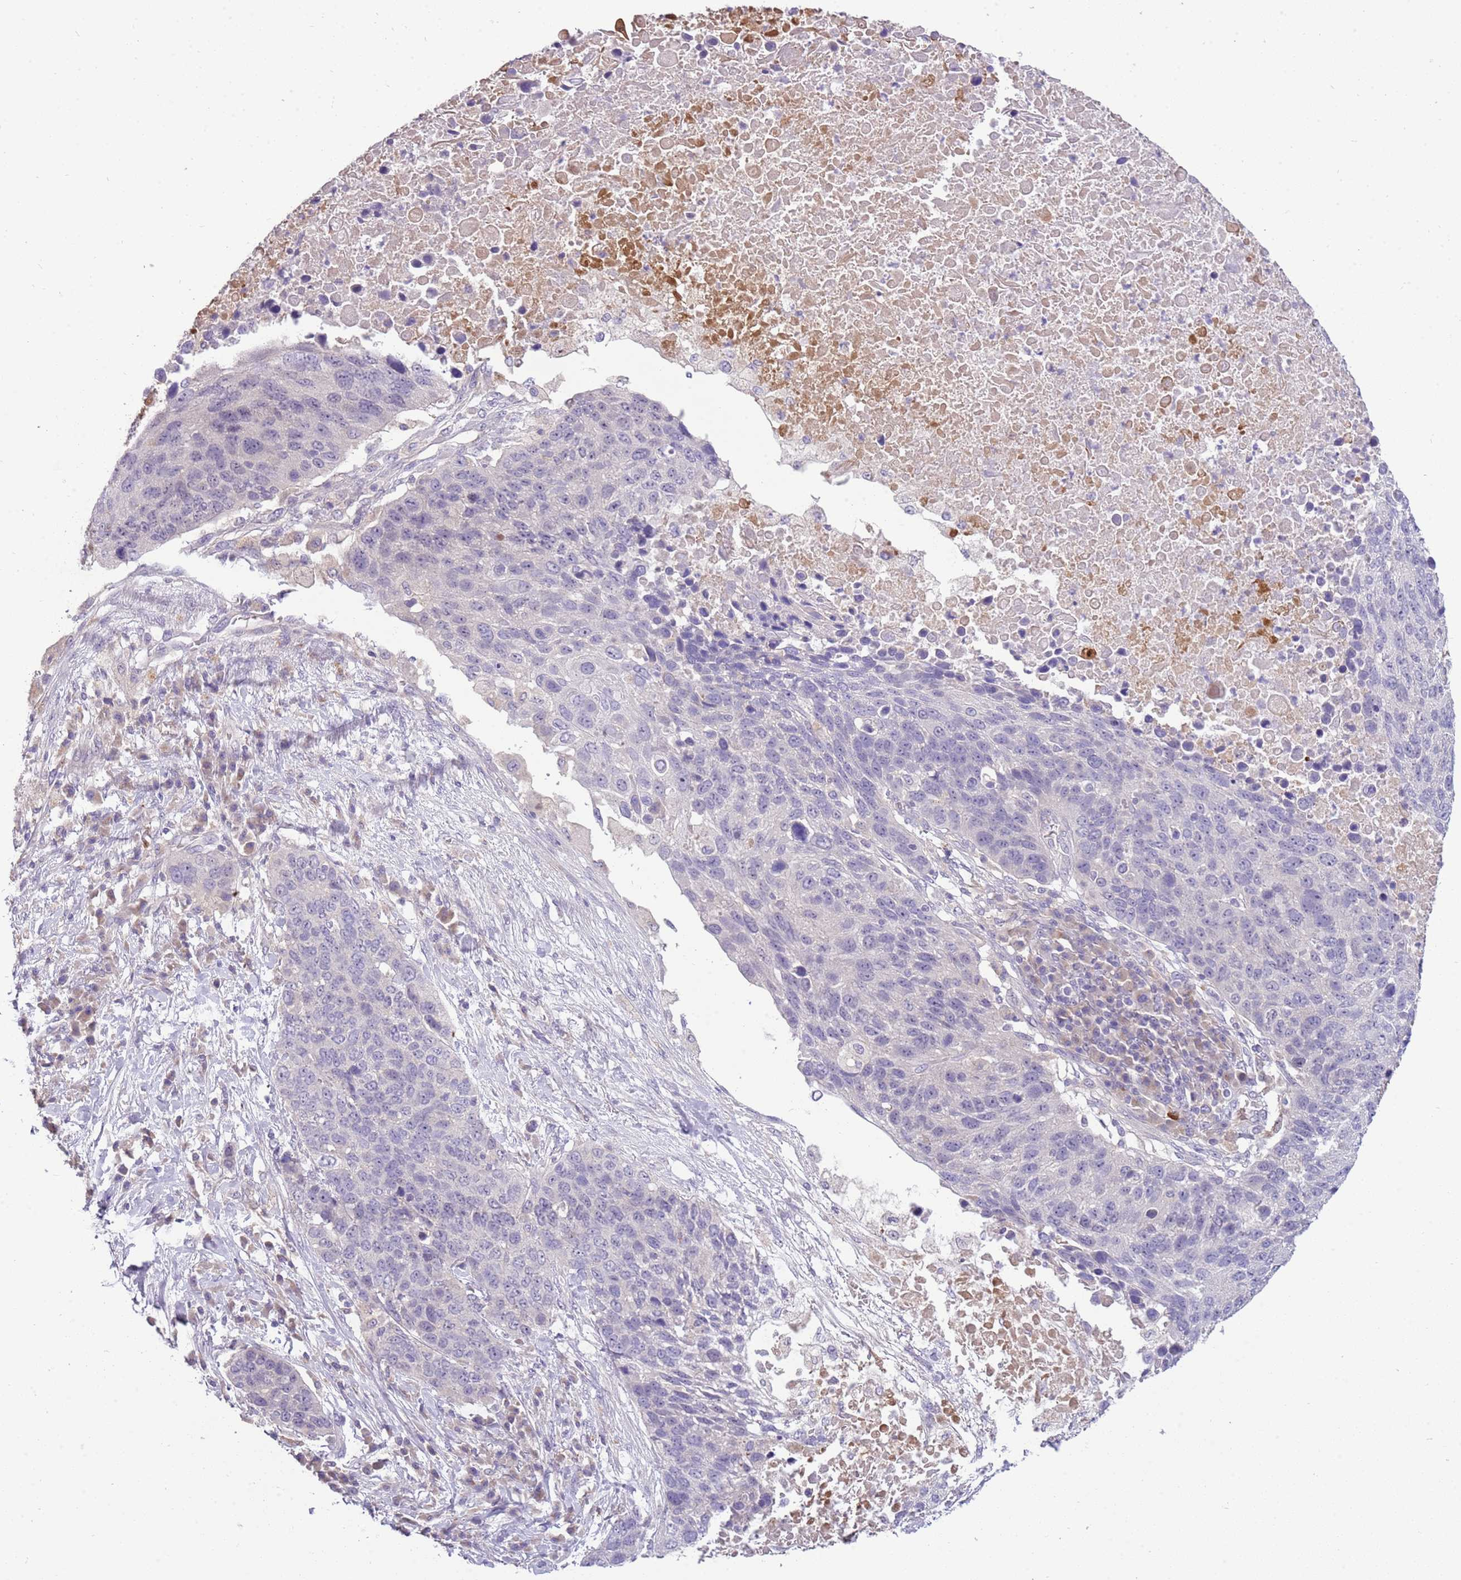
{"staining": {"intensity": "negative", "quantity": "none", "location": "none"}, "tissue": "lung cancer", "cell_type": "Tumor cells", "image_type": "cancer", "snomed": [{"axis": "morphology", "description": "Normal tissue, NOS"}, {"axis": "morphology", "description": "Squamous cell carcinoma, NOS"}, {"axis": "topography", "description": "Lymph node"}, {"axis": "topography", "description": "Lung"}], "caption": "This micrograph is of squamous cell carcinoma (lung) stained with IHC to label a protein in brown with the nuclei are counter-stained blue. There is no expression in tumor cells.", "gene": "SCAMP5", "patient": {"sex": "male", "age": 66}}